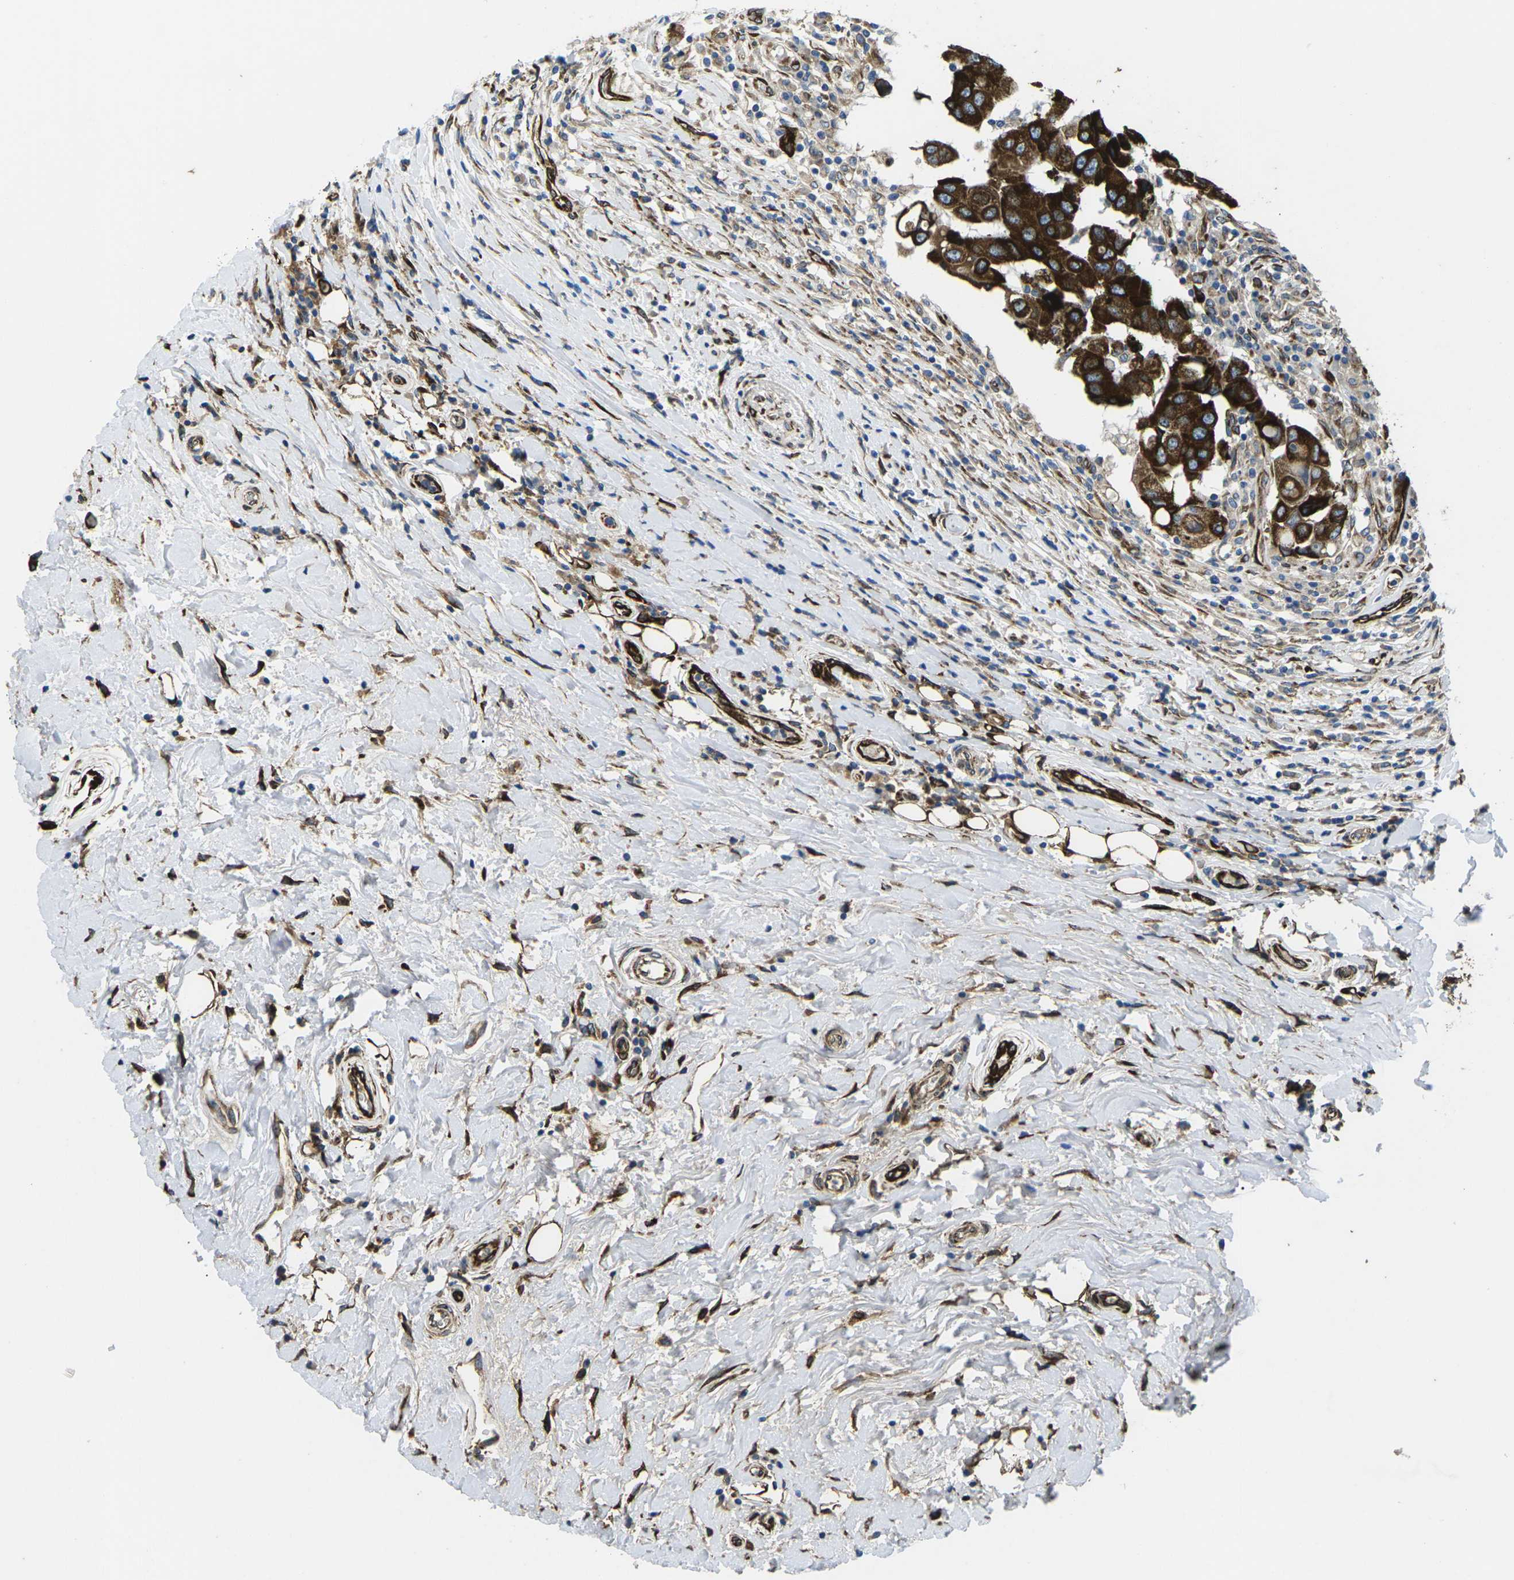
{"staining": {"intensity": "strong", "quantity": ">75%", "location": "cytoplasmic/membranous"}, "tissue": "breast cancer", "cell_type": "Tumor cells", "image_type": "cancer", "snomed": [{"axis": "morphology", "description": "Duct carcinoma"}, {"axis": "topography", "description": "Breast"}], "caption": "This is an image of immunohistochemistry staining of breast intraductal carcinoma, which shows strong positivity in the cytoplasmic/membranous of tumor cells.", "gene": "PDZD8", "patient": {"sex": "female", "age": 27}}